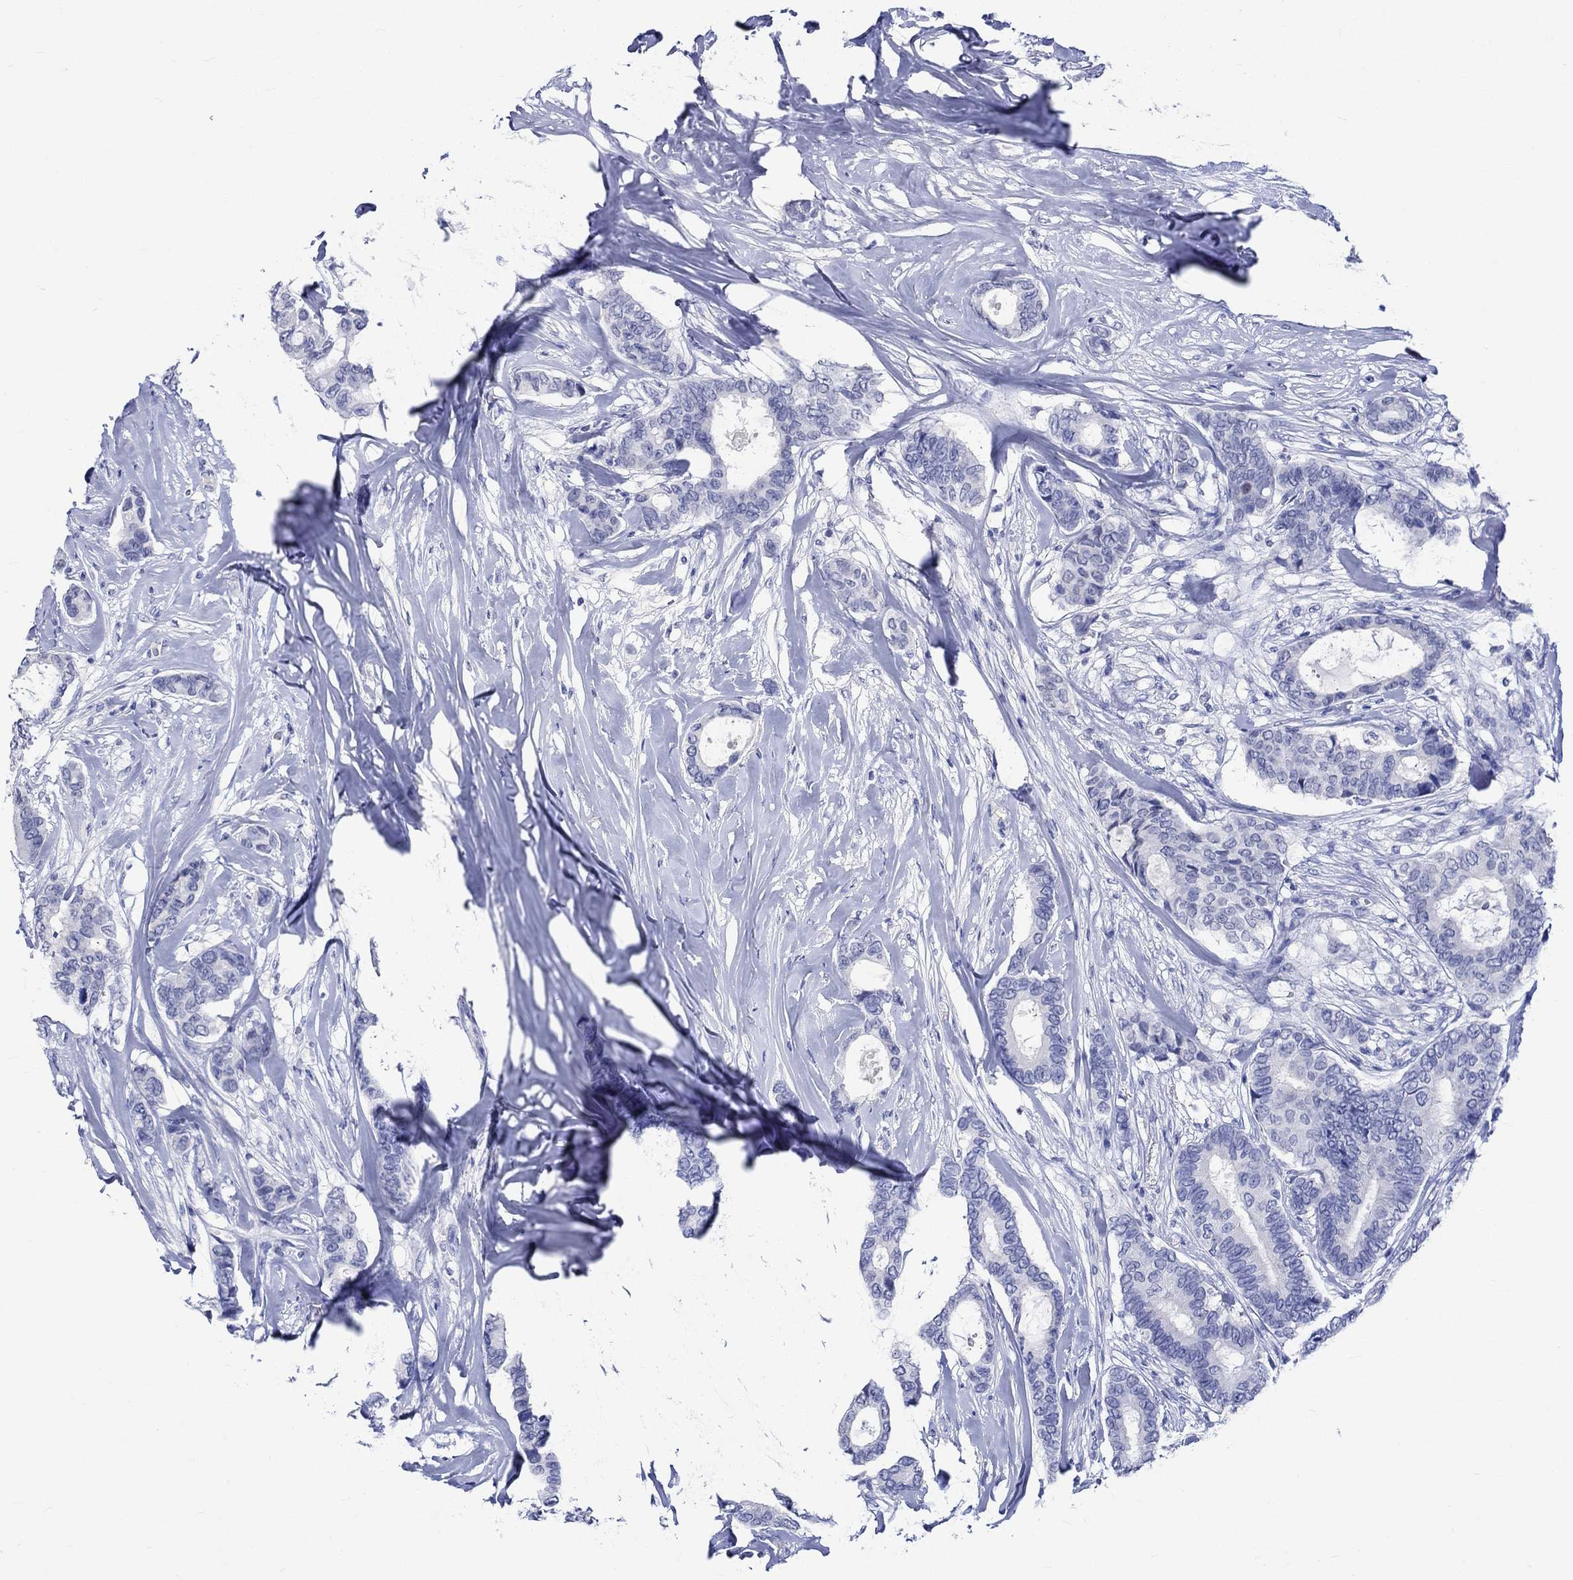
{"staining": {"intensity": "negative", "quantity": "none", "location": "none"}, "tissue": "breast cancer", "cell_type": "Tumor cells", "image_type": "cancer", "snomed": [{"axis": "morphology", "description": "Duct carcinoma"}, {"axis": "topography", "description": "Breast"}], "caption": "There is no significant staining in tumor cells of breast cancer (intraductal carcinoma).", "gene": "KLHL35", "patient": {"sex": "female", "age": 75}}